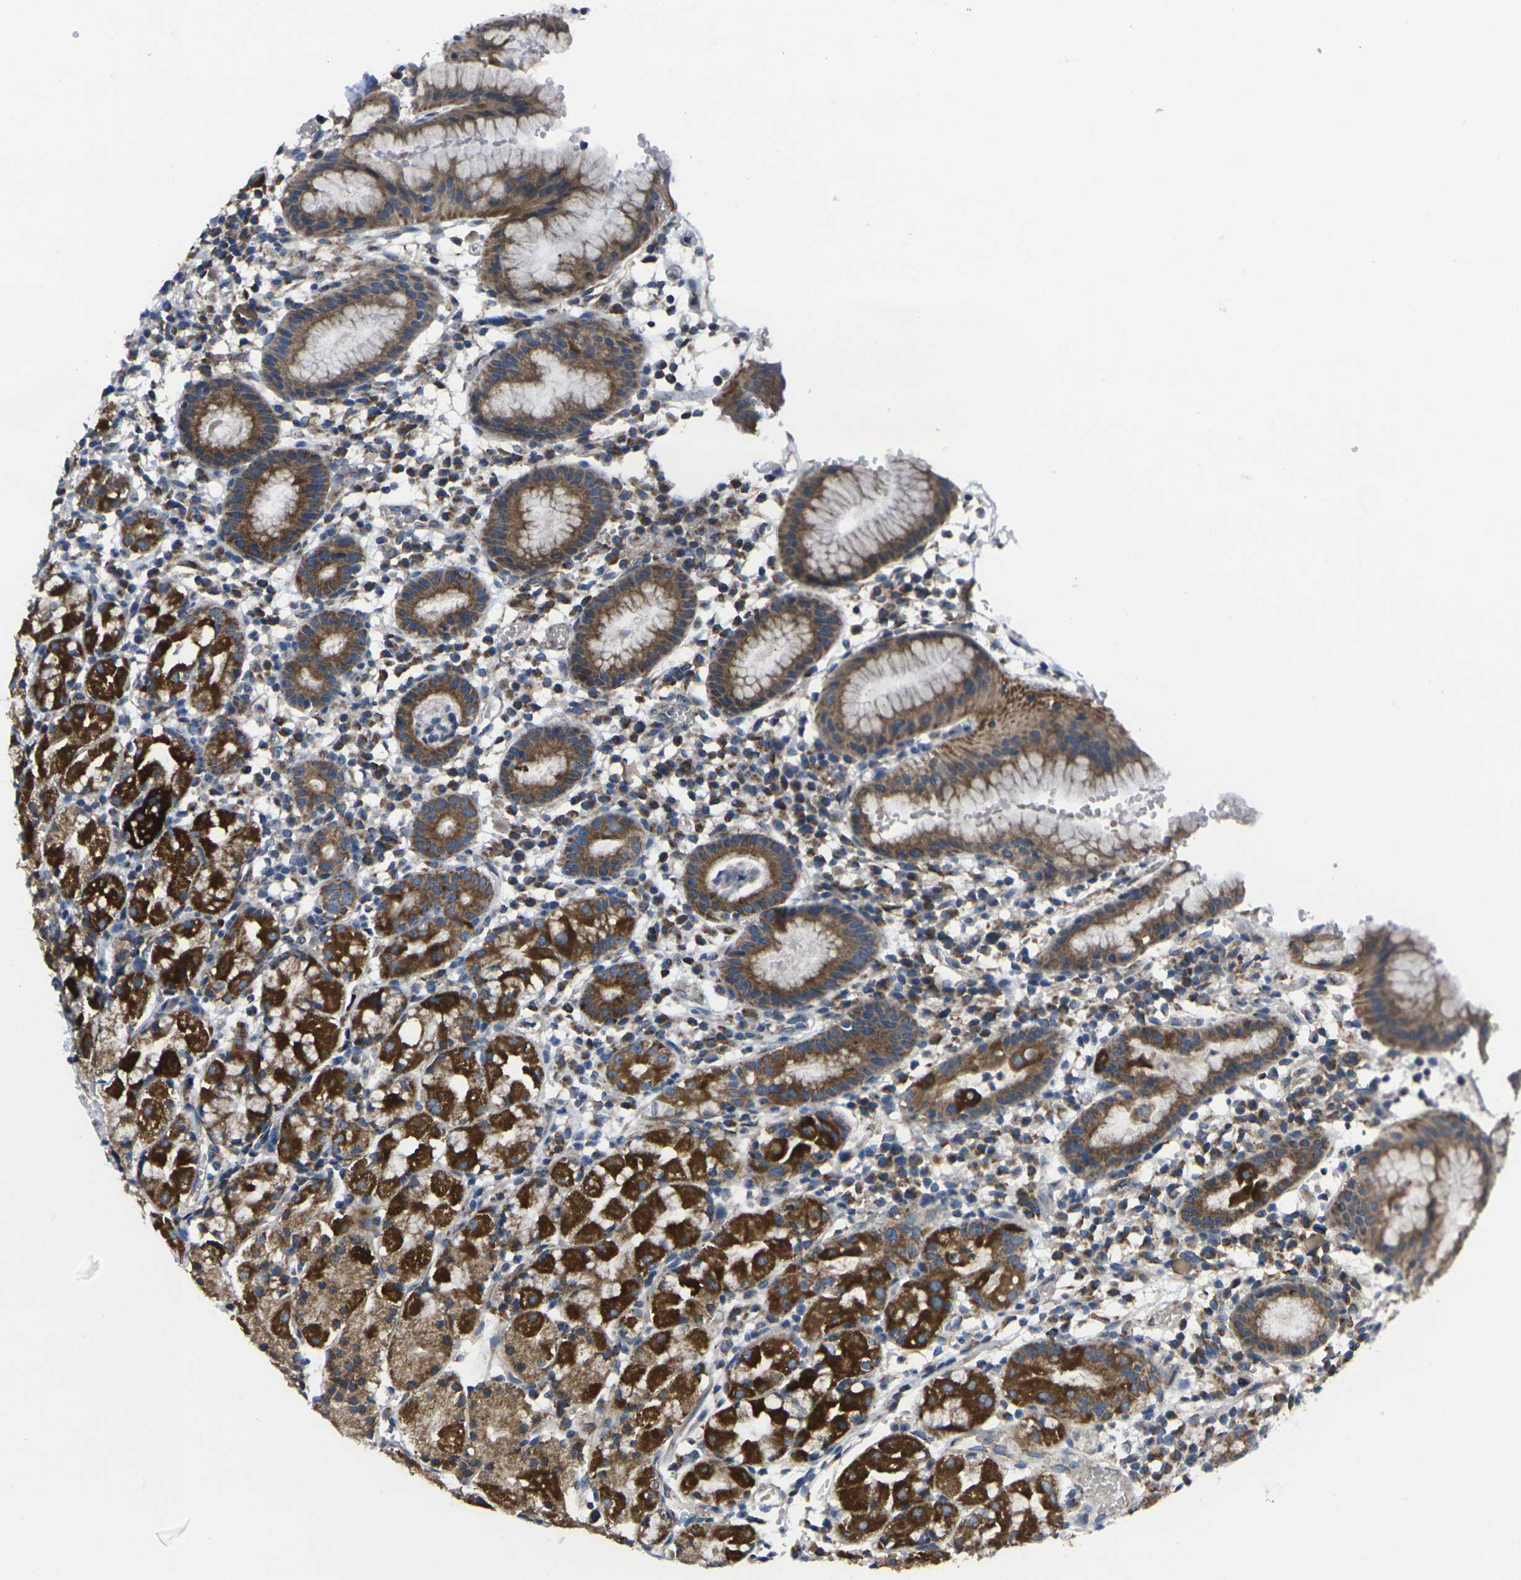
{"staining": {"intensity": "strong", "quantity": ">75%", "location": "cytoplasmic/membranous"}, "tissue": "stomach", "cell_type": "Glandular cells", "image_type": "normal", "snomed": [{"axis": "morphology", "description": "Normal tissue, NOS"}, {"axis": "topography", "description": "Stomach"}, {"axis": "topography", "description": "Stomach, lower"}], "caption": "Immunohistochemical staining of benign human stomach exhibits high levels of strong cytoplasmic/membranous expression in about >75% of glandular cells.", "gene": "TMEM120B", "patient": {"sex": "female", "age": 75}}